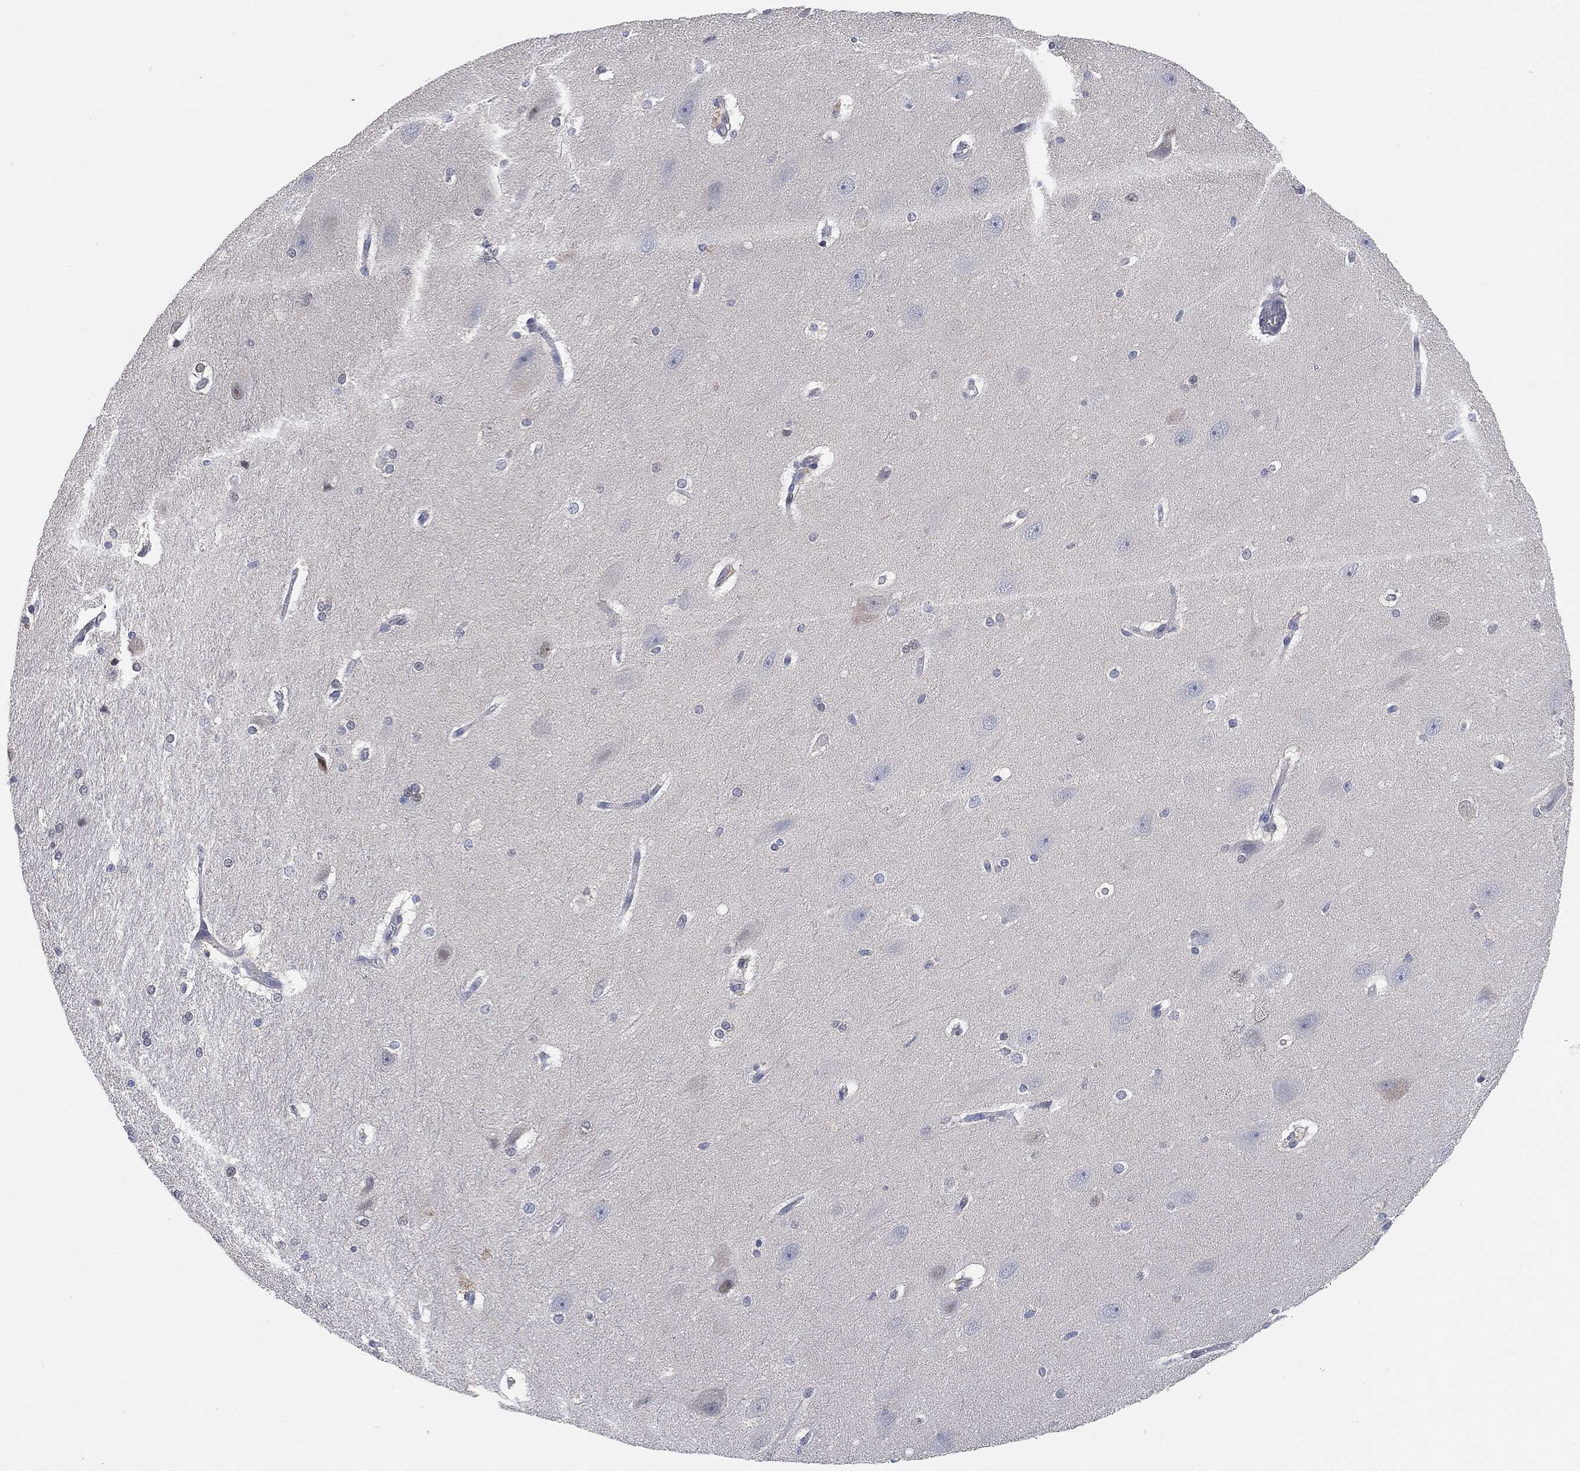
{"staining": {"intensity": "negative", "quantity": "none", "location": "none"}, "tissue": "hippocampus", "cell_type": "Glial cells", "image_type": "normal", "snomed": [{"axis": "morphology", "description": "Normal tissue, NOS"}, {"axis": "topography", "description": "Cerebral cortex"}, {"axis": "topography", "description": "Hippocampus"}], "caption": "High power microscopy photomicrograph of an immunohistochemistry (IHC) micrograph of benign hippocampus, revealing no significant positivity in glial cells.", "gene": "VSIG4", "patient": {"sex": "female", "age": 19}}